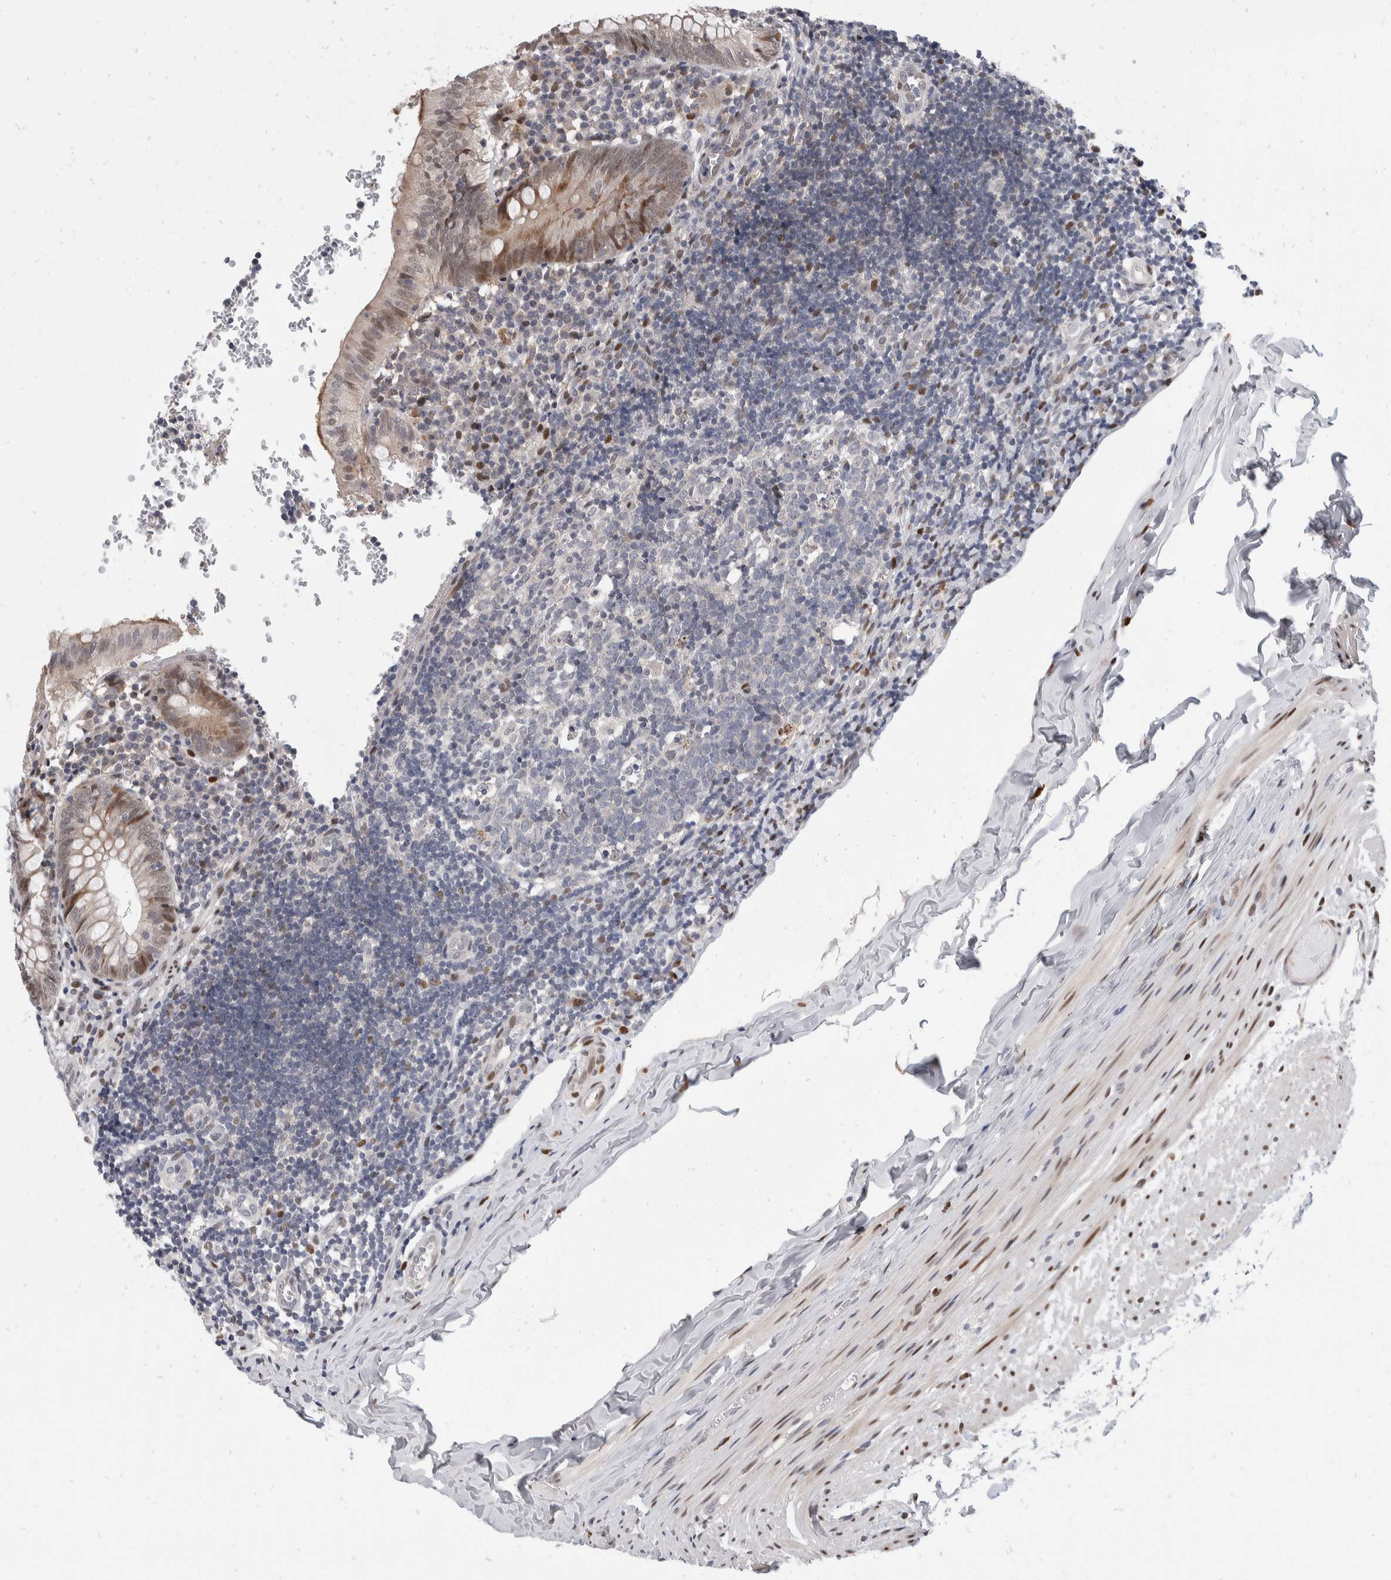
{"staining": {"intensity": "moderate", "quantity": "<25%", "location": "cytoplasmic/membranous,nuclear"}, "tissue": "appendix", "cell_type": "Glandular cells", "image_type": "normal", "snomed": [{"axis": "morphology", "description": "Normal tissue, NOS"}, {"axis": "topography", "description": "Appendix"}], "caption": "Appendix stained with immunohistochemistry exhibits moderate cytoplasmic/membranous,nuclear expression in approximately <25% of glandular cells. (Brightfield microscopy of DAB IHC at high magnification).", "gene": "ZNF703", "patient": {"sex": "male", "age": 8}}